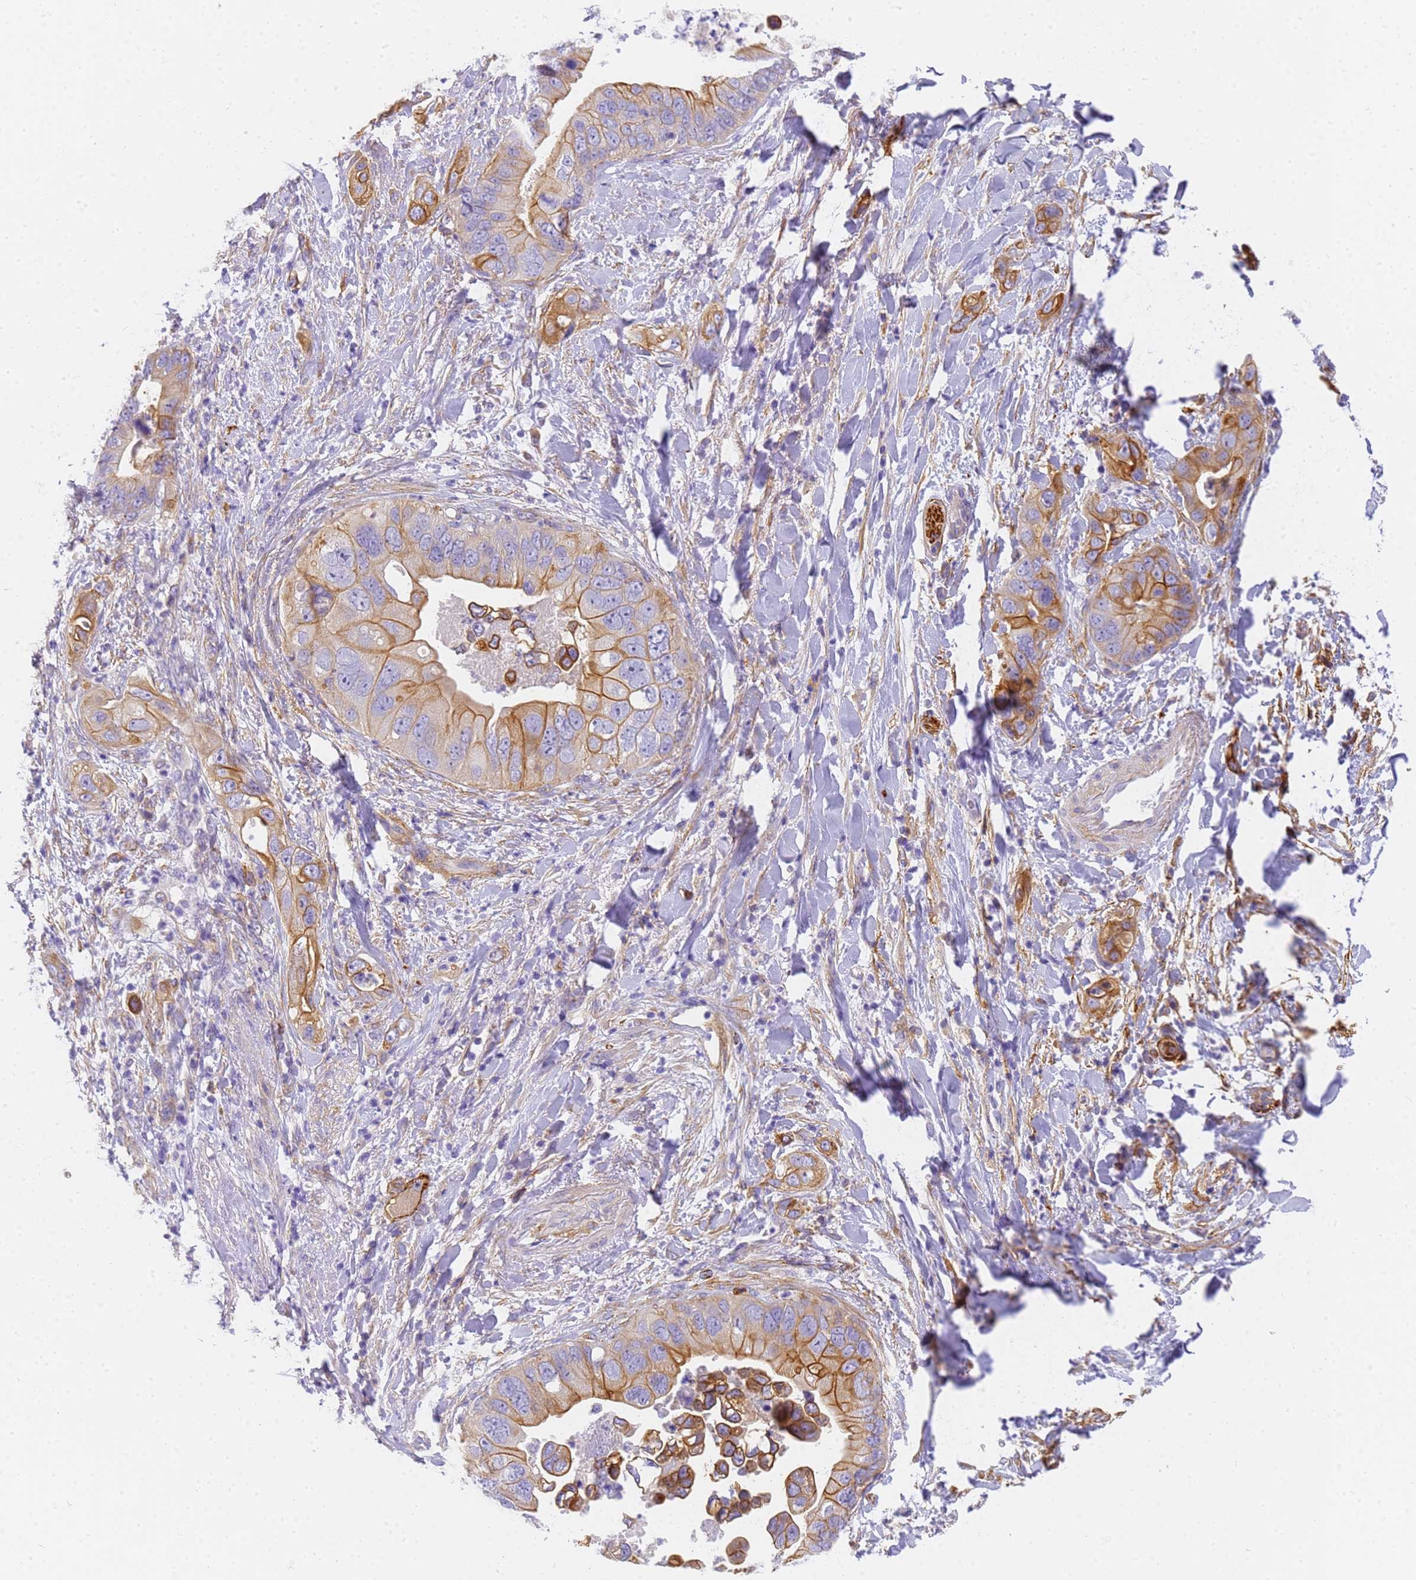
{"staining": {"intensity": "moderate", "quantity": "25%-75%", "location": "cytoplasmic/membranous"}, "tissue": "pancreatic cancer", "cell_type": "Tumor cells", "image_type": "cancer", "snomed": [{"axis": "morphology", "description": "Adenocarcinoma, NOS"}, {"axis": "topography", "description": "Pancreas"}], "caption": "Immunohistochemical staining of adenocarcinoma (pancreatic) demonstrates moderate cytoplasmic/membranous protein expression in approximately 25%-75% of tumor cells.", "gene": "MVB12A", "patient": {"sex": "female", "age": 78}}